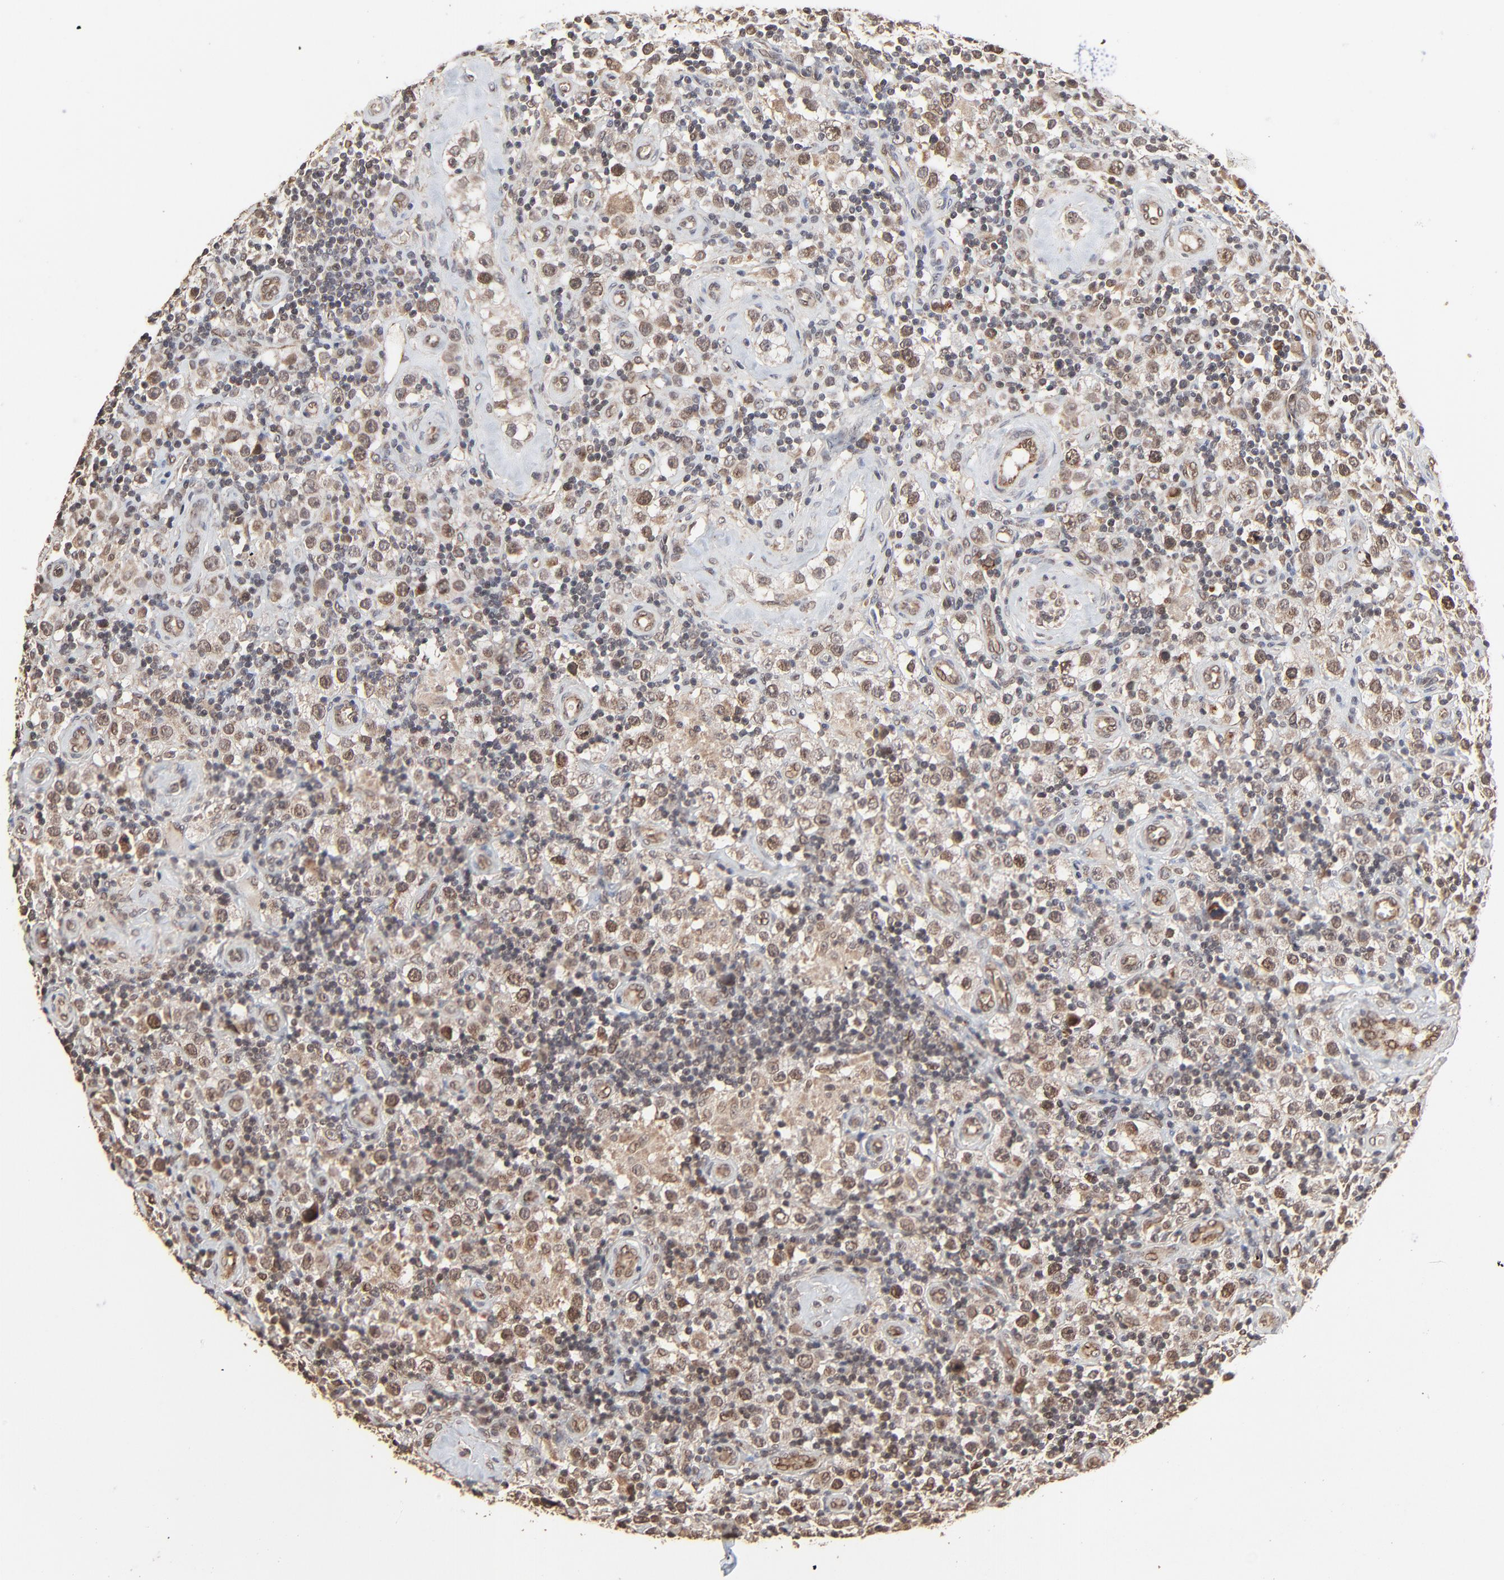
{"staining": {"intensity": "weak", "quantity": ">75%", "location": "cytoplasmic/membranous,nuclear"}, "tissue": "testis cancer", "cell_type": "Tumor cells", "image_type": "cancer", "snomed": [{"axis": "morphology", "description": "Seminoma, NOS"}, {"axis": "topography", "description": "Testis"}], "caption": "High-magnification brightfield microscopy of testis cancer (seminoma) stained with DAB (3,3'-diaminobenzidine) (brown) and counterstained with hematoxylin (blue). tumor cells exhibit weak cytoplasmic/membranous and nuclear positivity is identified in approximately>75% of cells.", "gene": "FAM227A", "patient": {"sex": "male", "age": 32}}